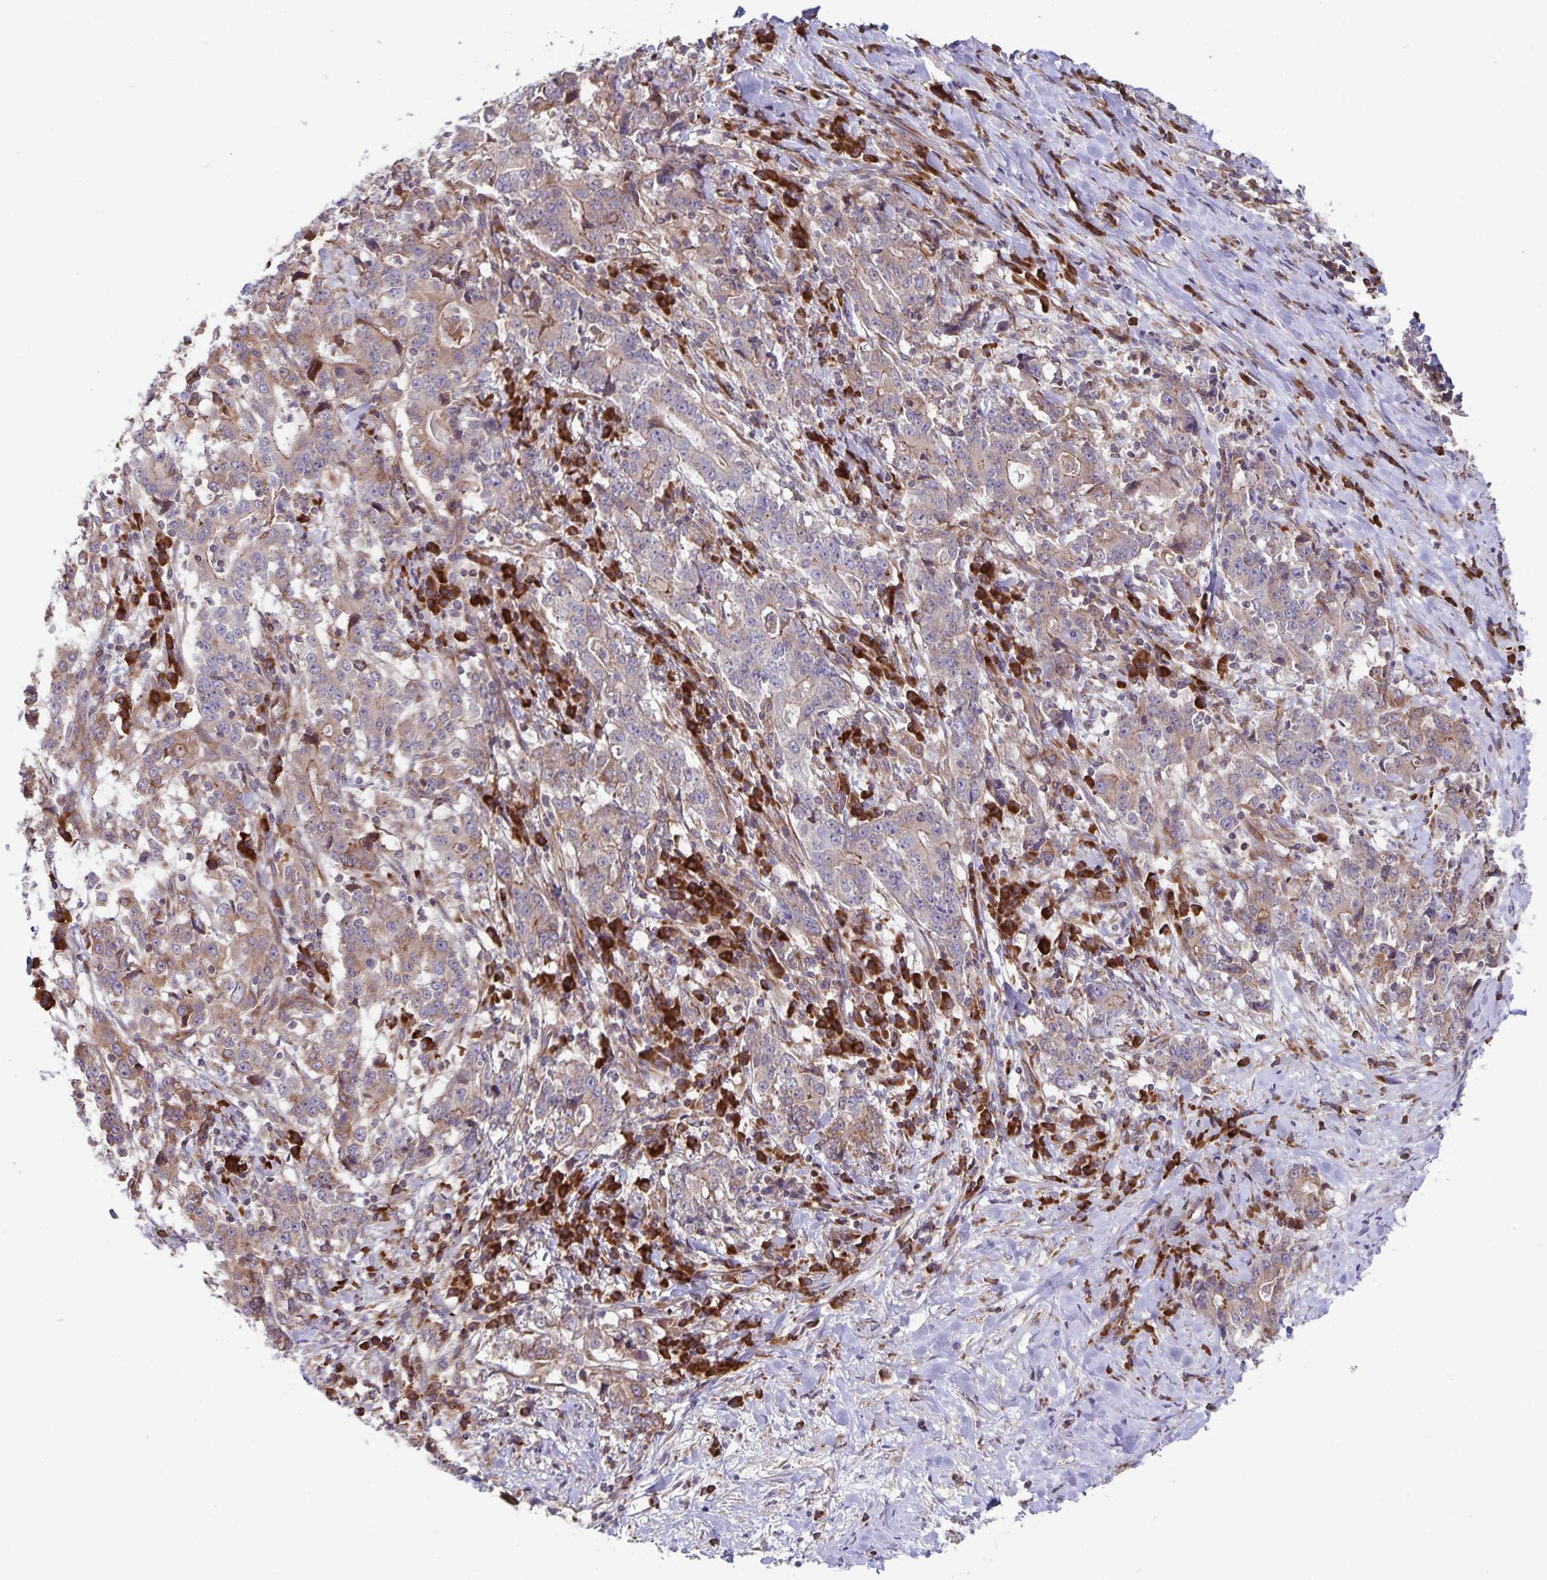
{"staining": {"intensity": "weak", "quantity": ">75%", "location": "cytoplasmic/membranous"}, "tissue": "stomach cancer", "cell_type": "Tumor cells", "image_type": "cancer", "snomed": [{"axis": "morphology", "description": "Normal tissue, NOS"}, {"axis": "morphology", "description": "Adenocarcinoma, NOS"}, {"axis": "topography", "description": "Stomach, upper"}, {"axis": "topography", "description": "Stomach"}], "caption": "Protein expression analysis of human stomach cancer (adenocarcinoma) reveals weak cytoplasmic/membranous expression in approximately >75% of tumor cells.", "gene": "SEC62", "patient": {"sex": "male", "age": 59}}